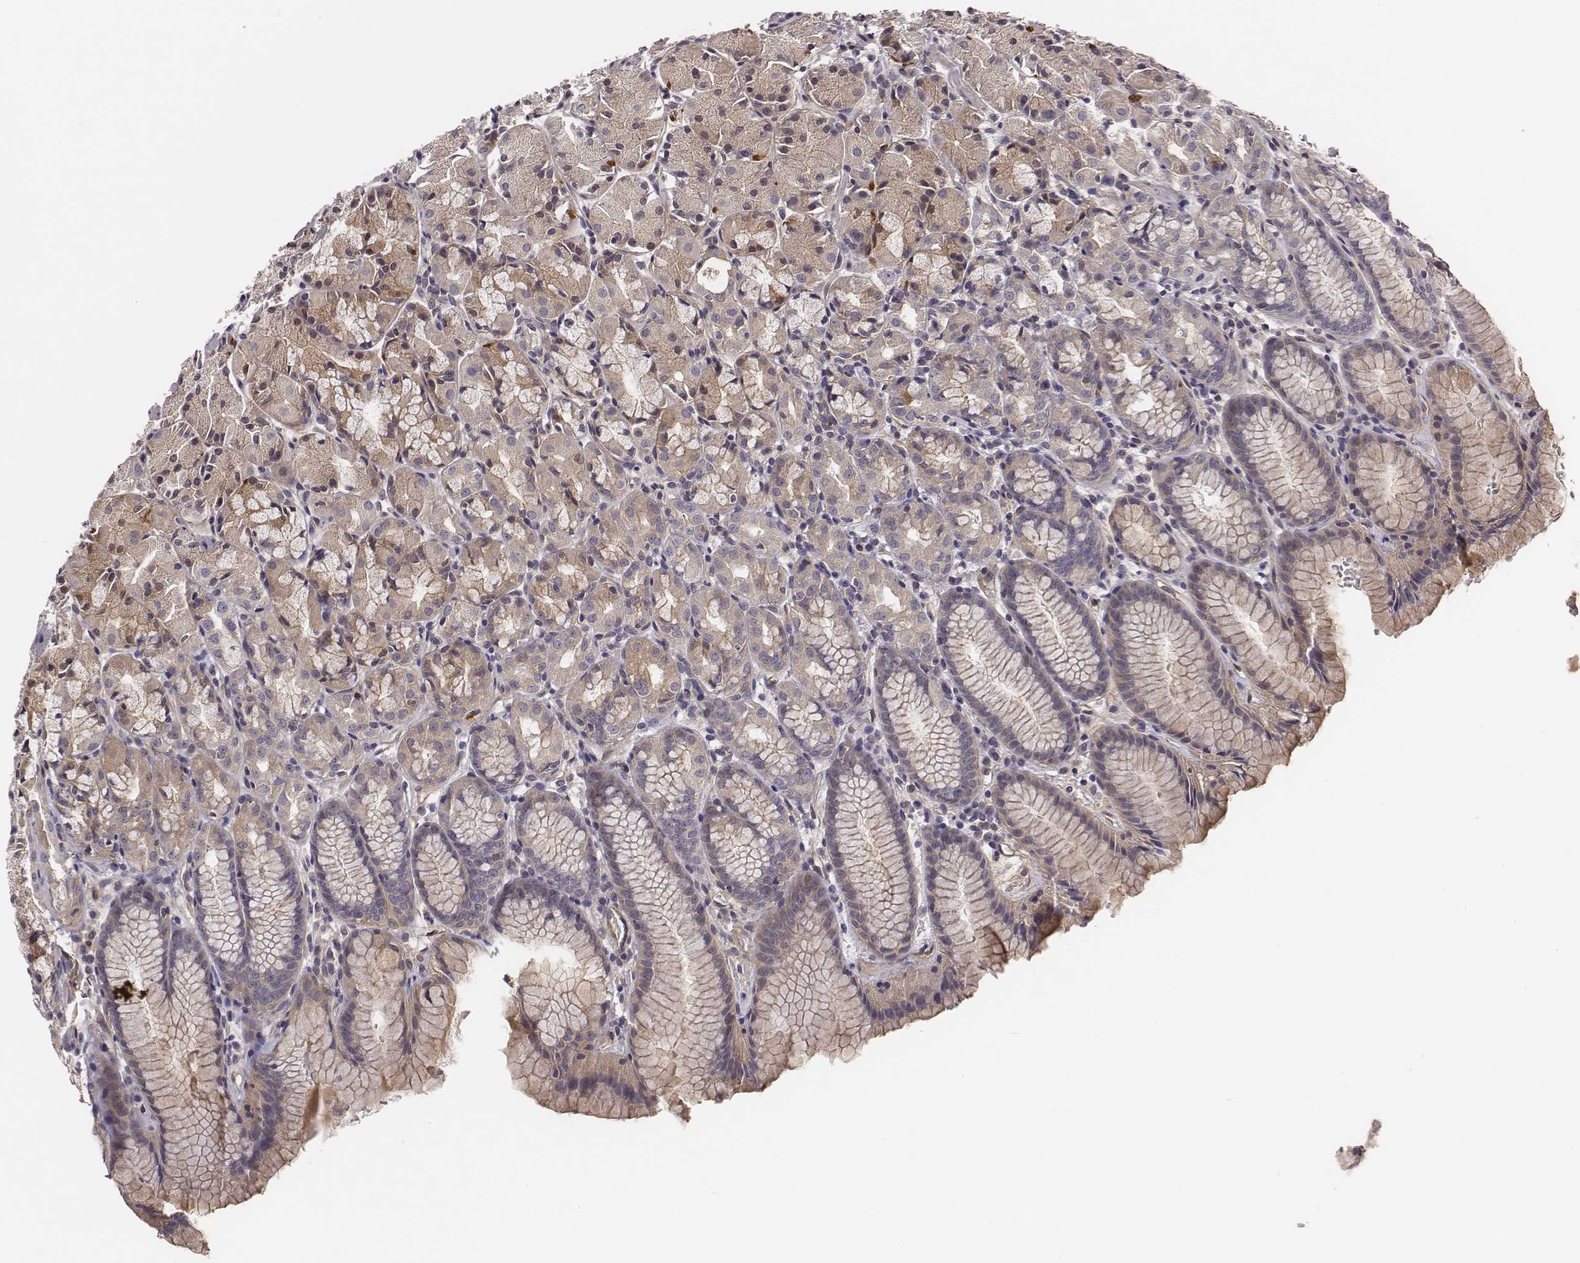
{"staining": {"intensity": "weak", "quantity": "25%-75%", "location": "cytoplasmic/membranous"}, "tissue": "stomach", "cell_type": "Glandular cells", "image_type": "normal", "snomed": [{"axis": "morphology", "description": "Normal tissue, NOS"}, {"axis": "topography", "description": "Stomach, upper"}], "caption": "Glandular cells reveal low levels of weak cytoplasmic/membranous expression in about 25%-75% of cells in normal human stomach. The protein of interest is shown in brown color, while the nuclei are stained blue.", "gene": "SCARF1", "patient": {"sex": "male", "age": 47}}